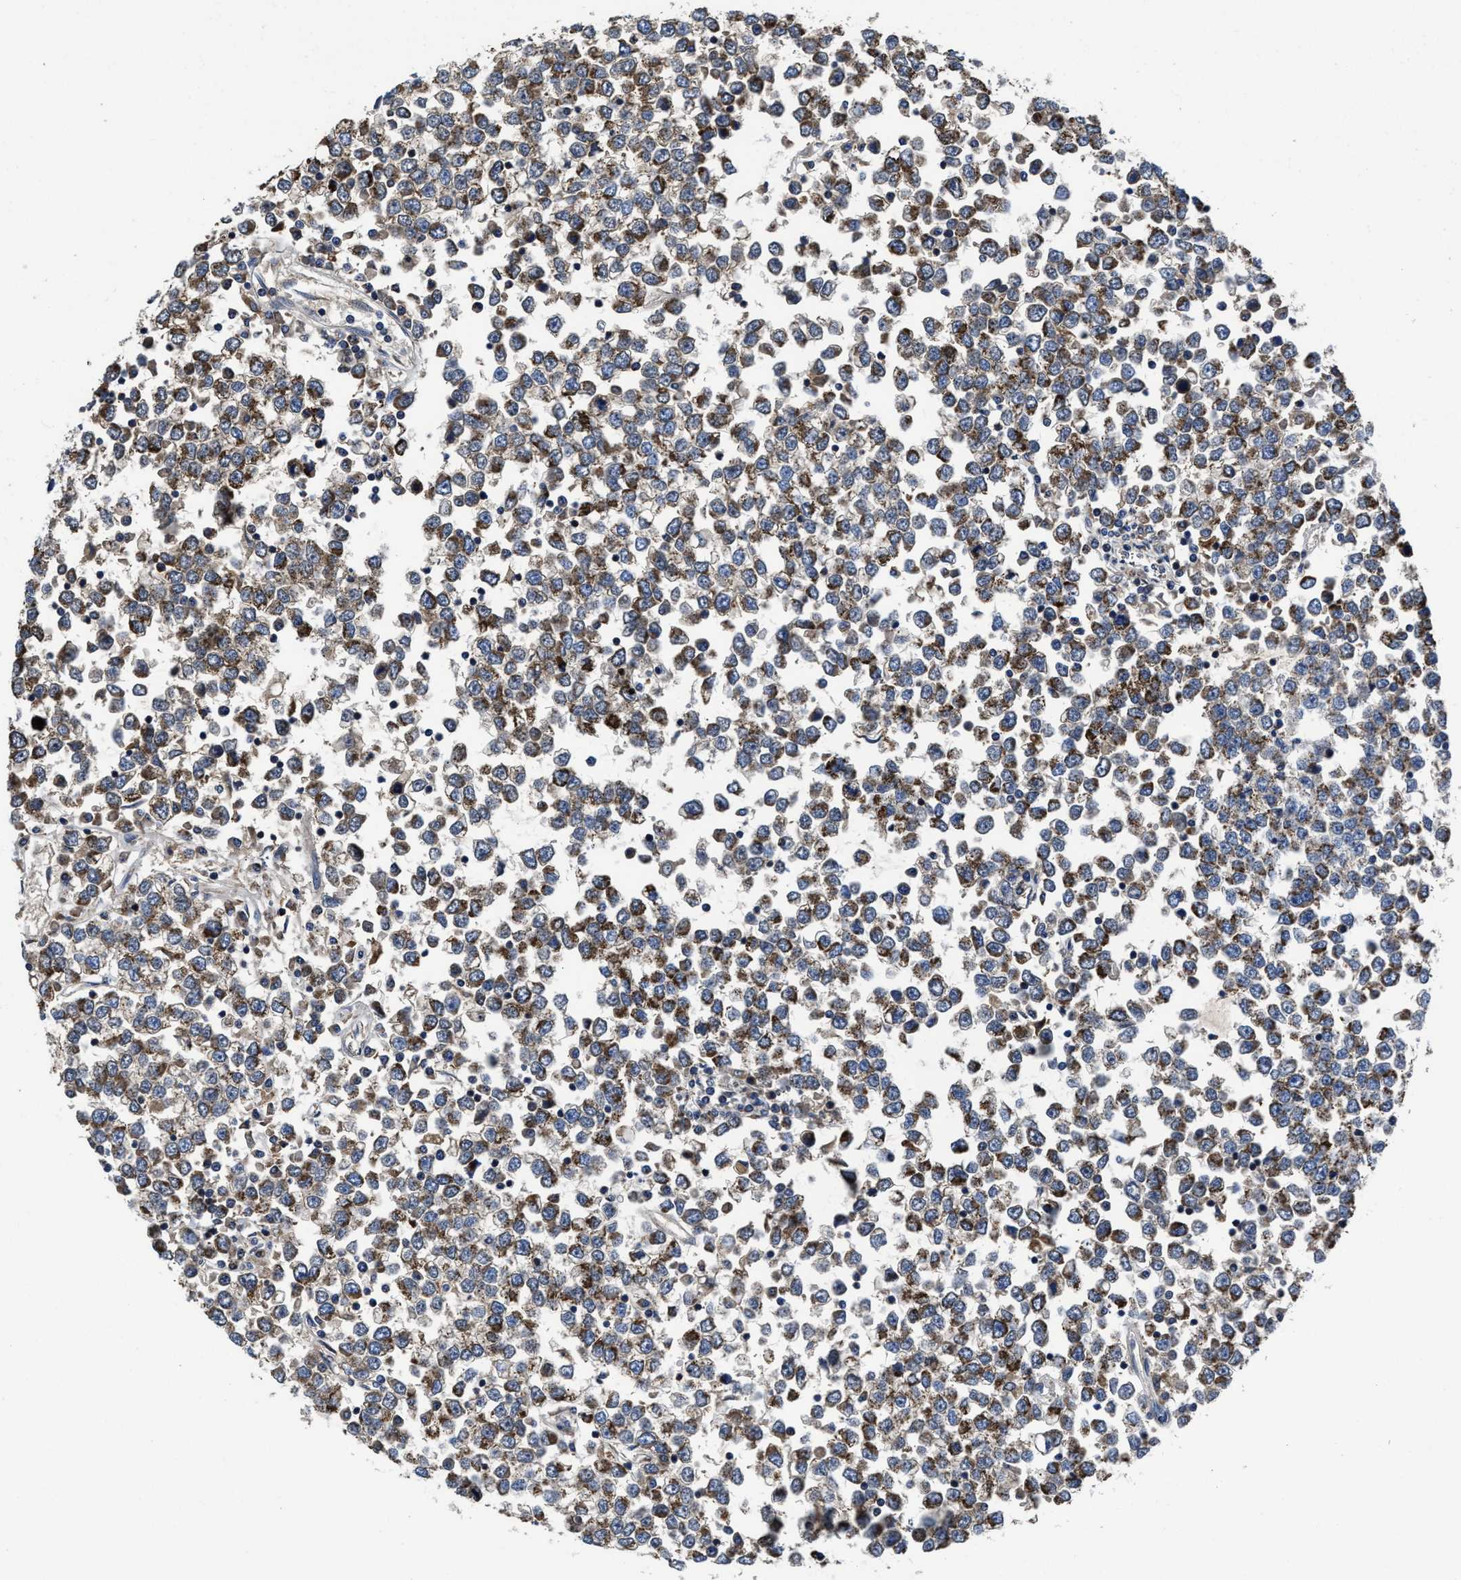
{"staining": {"intensity": "moderate", "quantity": ">75%", "location": "cytoplasmic/membranous"}, "tissue": "testis cancer", "cell_type": "Tumor cells", "image_type": "cancer", "snomed": [{"axis": "morphology", "description": "Seminoma, NOS"}, {"axis": "topography", "description": "Testis"}], "caption": "Immunohistochemical staining of testis seminoma reveals medium levels of moderate cytoplasmic/membranous expression in about >75% of tumor cells. The staining was performed using DAB to visualize the protein expression in brown, while the nuclei were stained in blue with hematoxylin (Magnification: 20x).", "gene": "CACNA1D", "patient": {"sex": "male", "age": 65}}